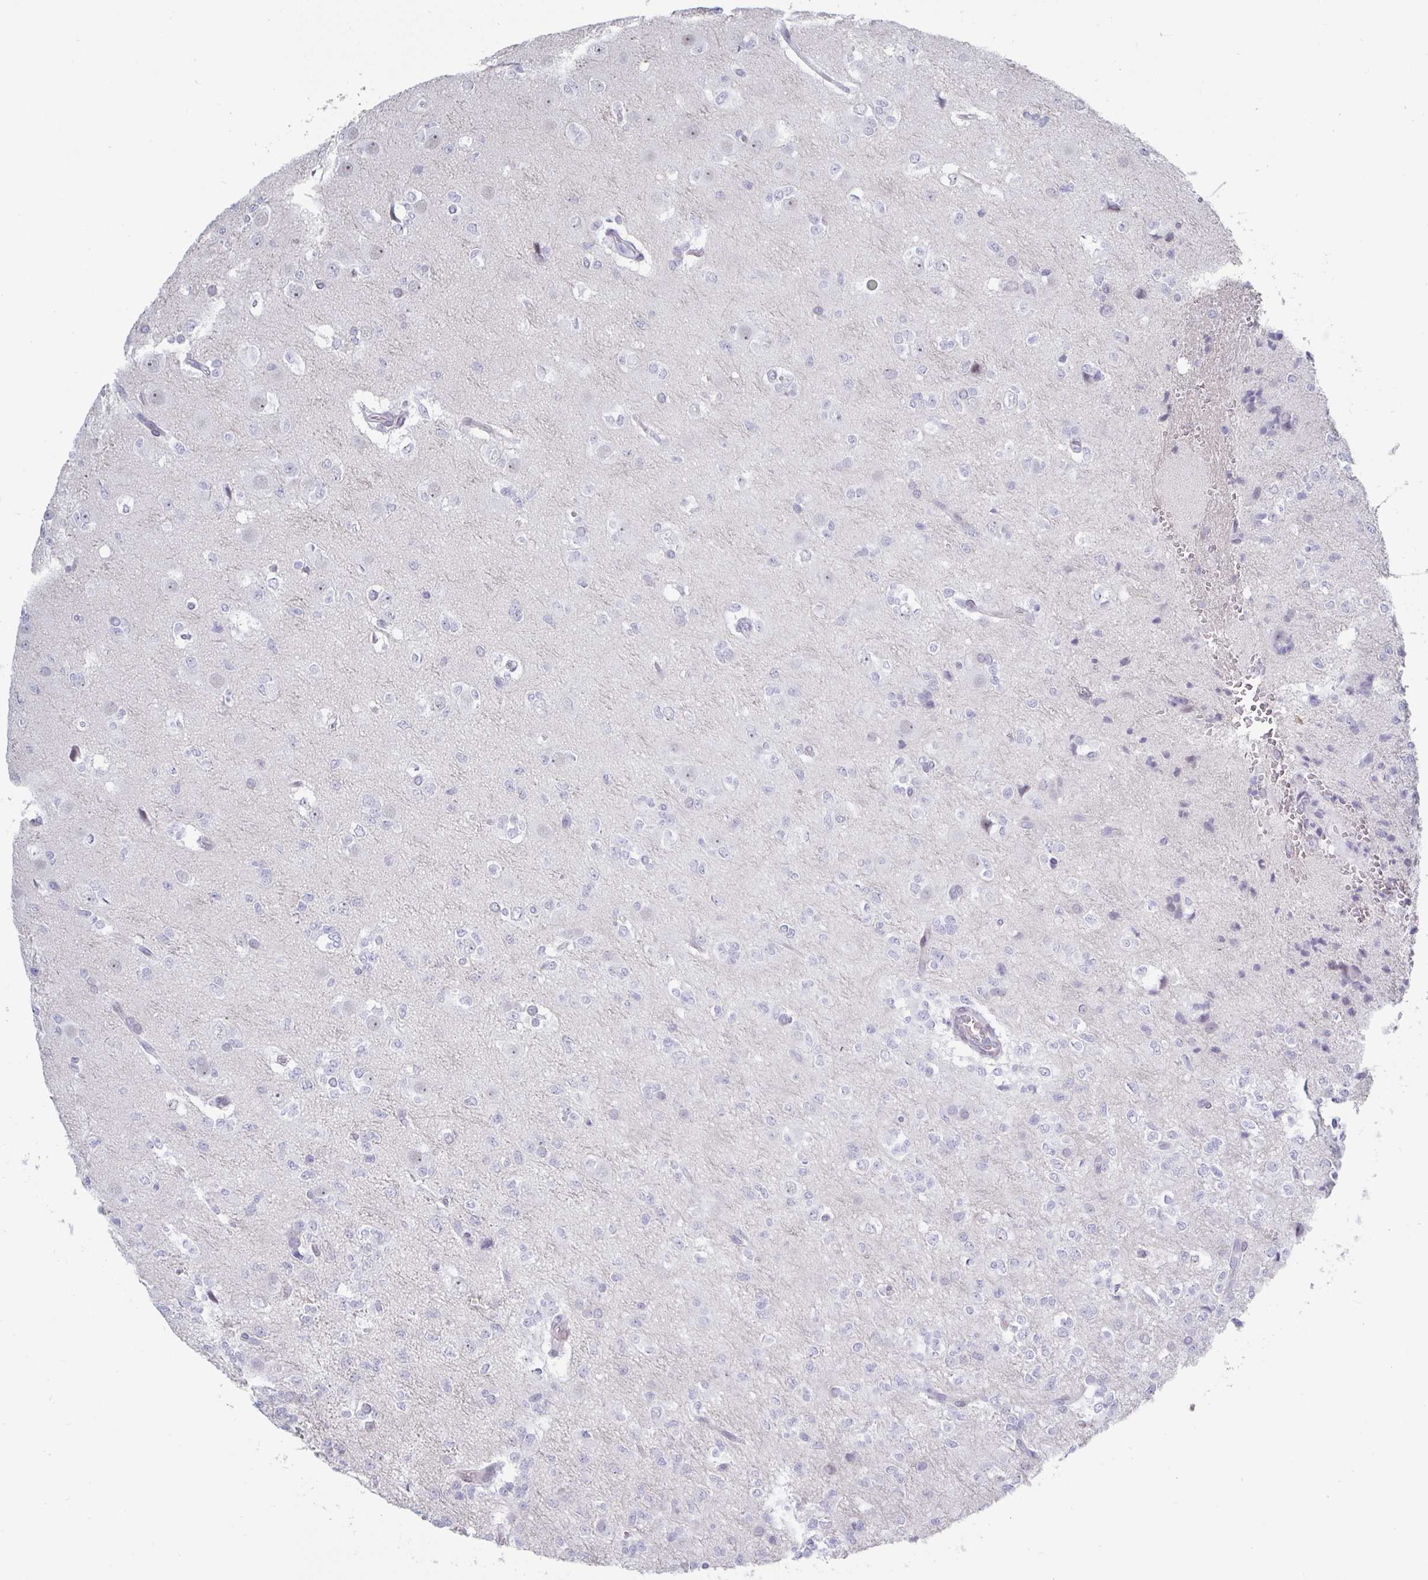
{"staining": {"intensity": "negative", "quantity": "none", "location": "none"}, "tissue": "glioma", "cell_type": "Tumor cells", "image_type": "cancer", "snomed": [{"axis": "morphology", "description": "Glioma, malignant, Low grade"}, {"axis": "topography", "description": "Brain"}], "caption": "Tumor cells are negative for brown protein staining in glioma. Brightfield microscopy of immunohistochemistry stained with DAB (brown) and hematoxylin (blue), captured at high magnification.", "gene": "MFSD4A", "patient": {"sex": "female", "age": 33}}